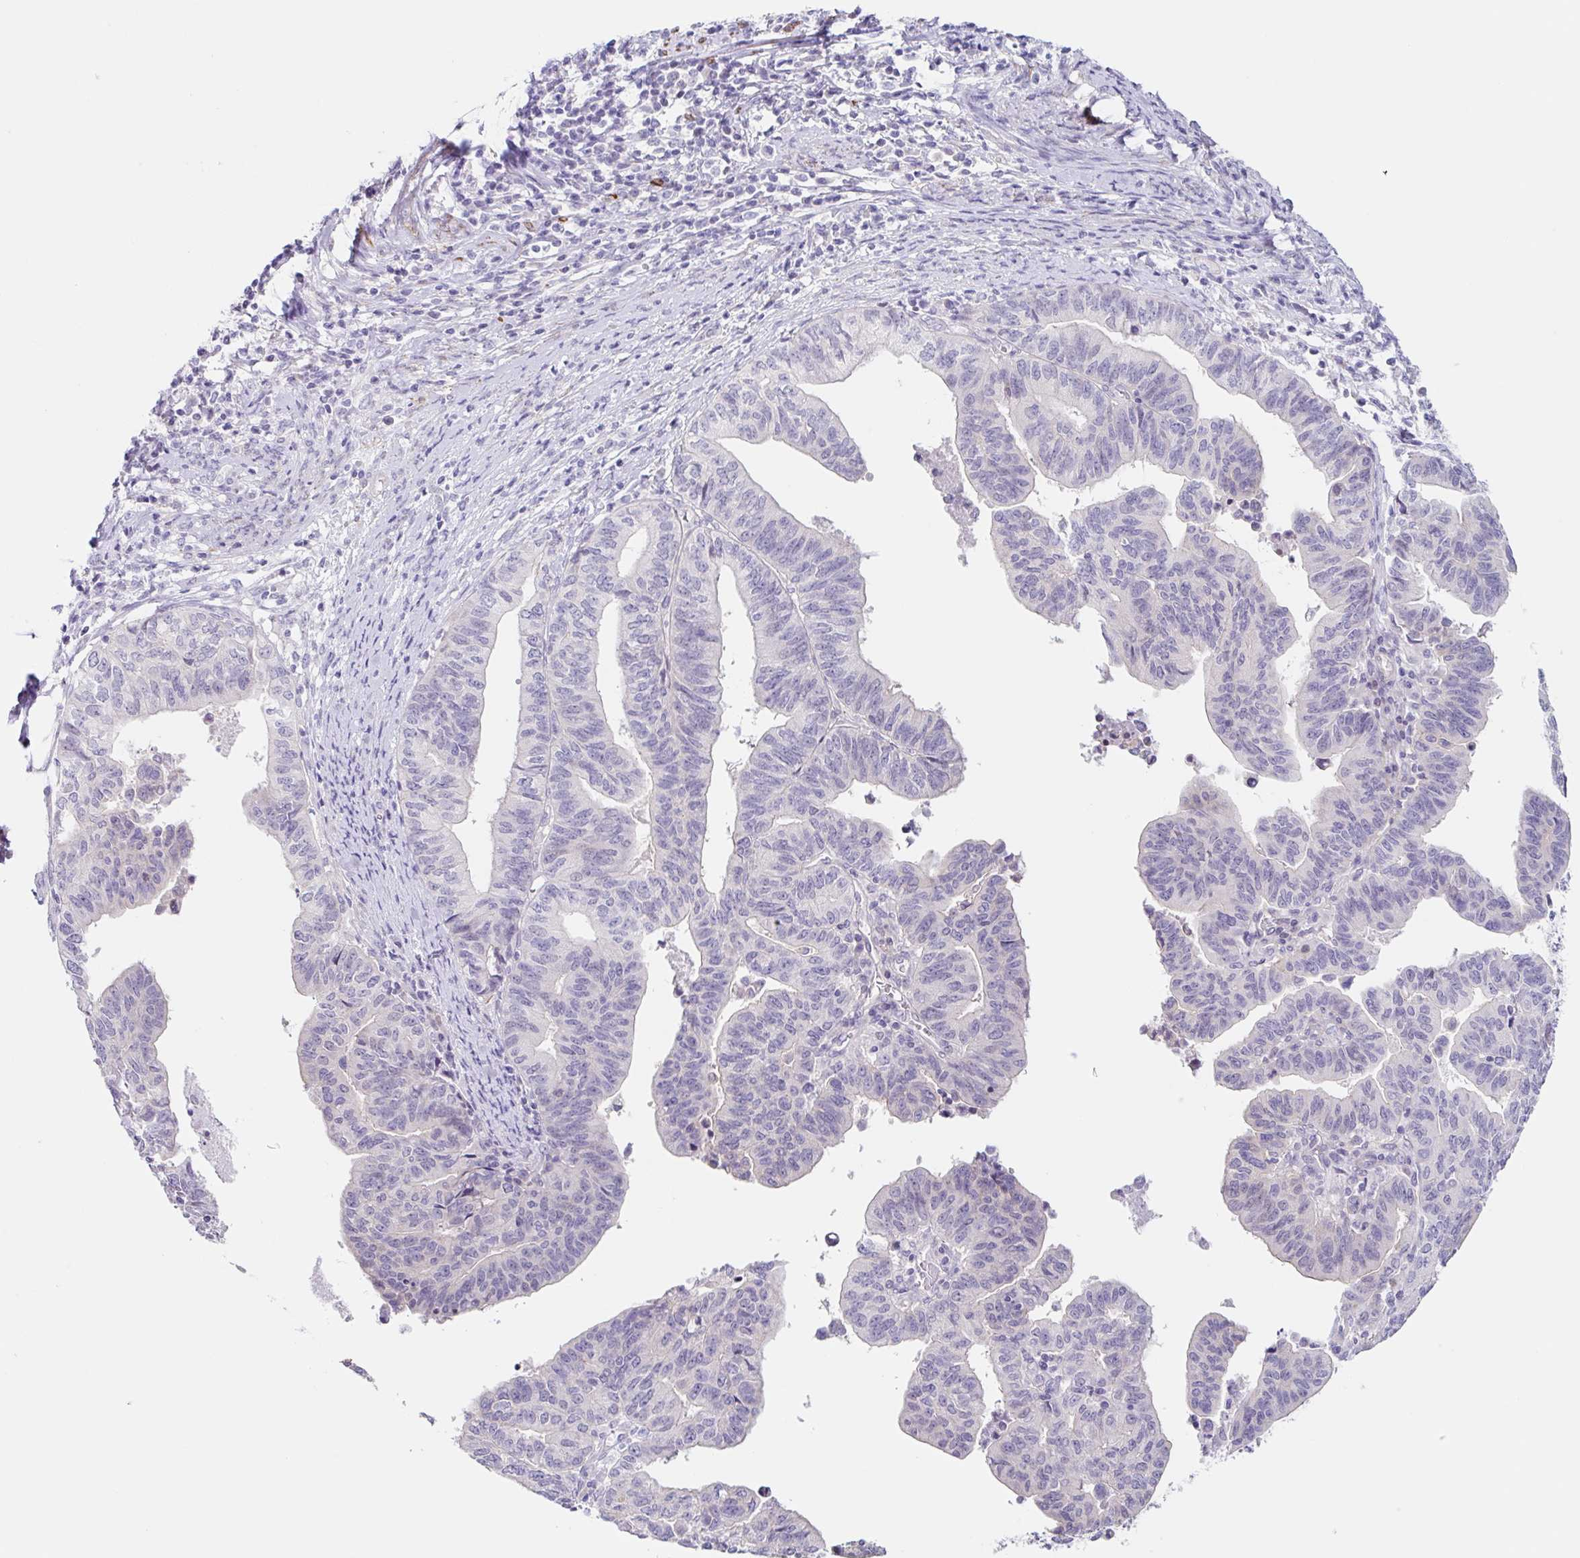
{"staining": {"intensity": "negative", "quantity": "none", "location": "none"}, "tissue": "endometrial cancer", "cell_type": "Tumor cells", "image_type": "cancer", "snomed": [{"axis": "morphology", "description": "Adenocarcinoma, NOS"}, {"axis": "topography", "description": "Endometrium"}], "caption": "Protein analysis of endometrial cancer shows no significant staining in tumor cells.", "gene": "DCAF17", "patient": {"sex": "female", "age": 65}}